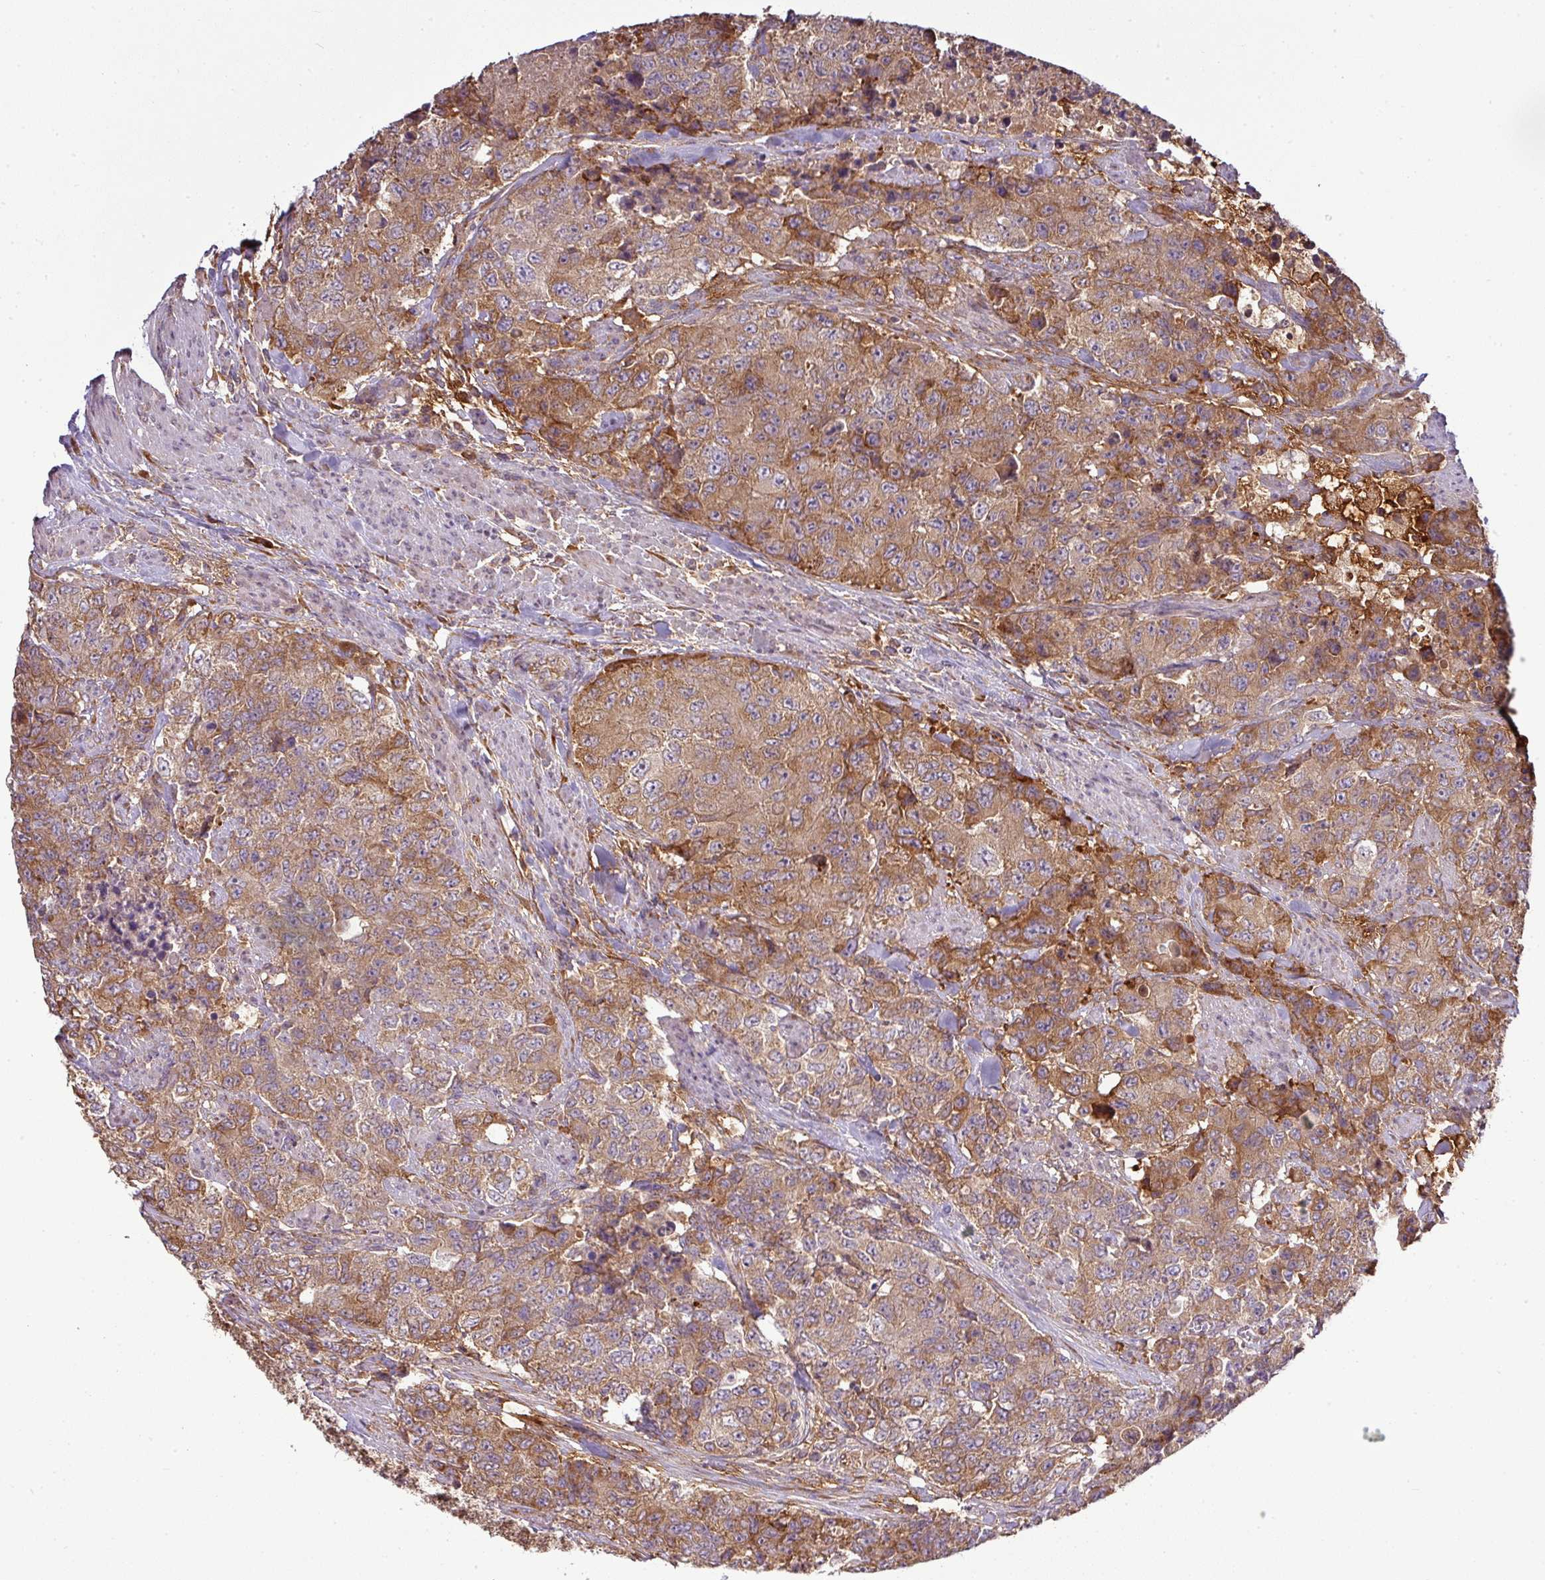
{"staining": {"intensity": "moderate", "quantity": ">75%", "location": "cytoplasmic/membranous"}, "tissue": "urothelial cancer", "cell_type": "Tumor cells", "image_type": "cancer", "snomed": [{"axis": "morphology", "description": "Urothelial carcinoma, High grade"}, {"axis": "topography", "description": "Urinary bladder"}], "caption": "Protein analysis of urothelial cancer tissue shows moderate cytoplasmic/membranous staining in about >75% of tumor cells.", "gene": "GALP", "patient": {"sex": "female", "age": 78}}